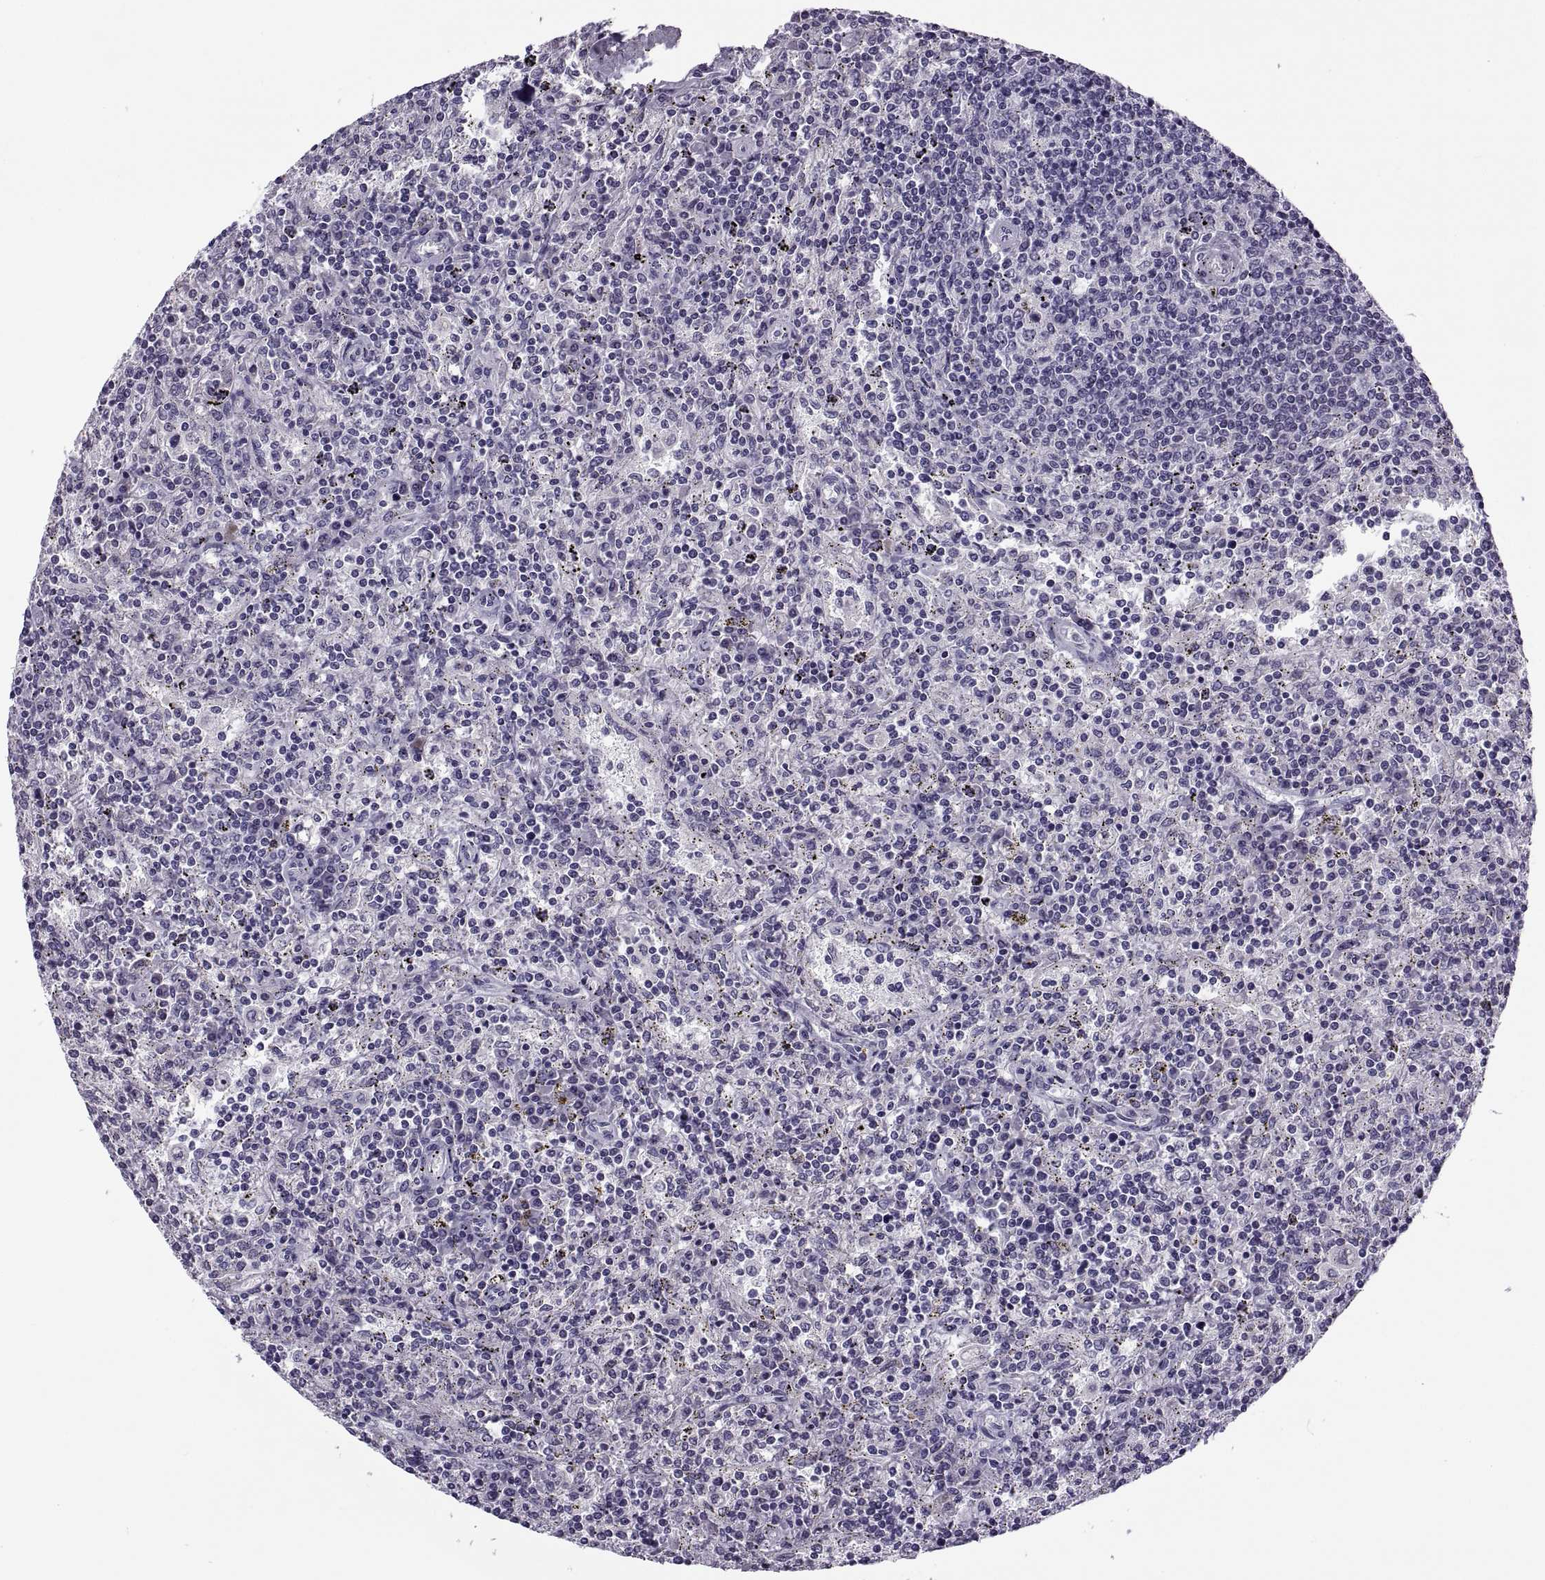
{"staining": {"intensity": "negative", "quantity": "none", "location": "none"}, "tissue": "lymphoma", "cell_type": "Tumor cells", "image_type": "cancer", "snomed": [{"axis": "morphology", "description": "Malignant lymphoma, non-Hodgkin's type, Low grade"}, {"axis": "topography", "description": "Spleen"}], "caption": "A photomicrograph of malignant lymphoma, non-Hodgkin's type (low-grade) stained for a protein displays no brown staining in tumor cells.", "gene": "MAGEB1", "patient": {"sex": "male", "age": 62}}